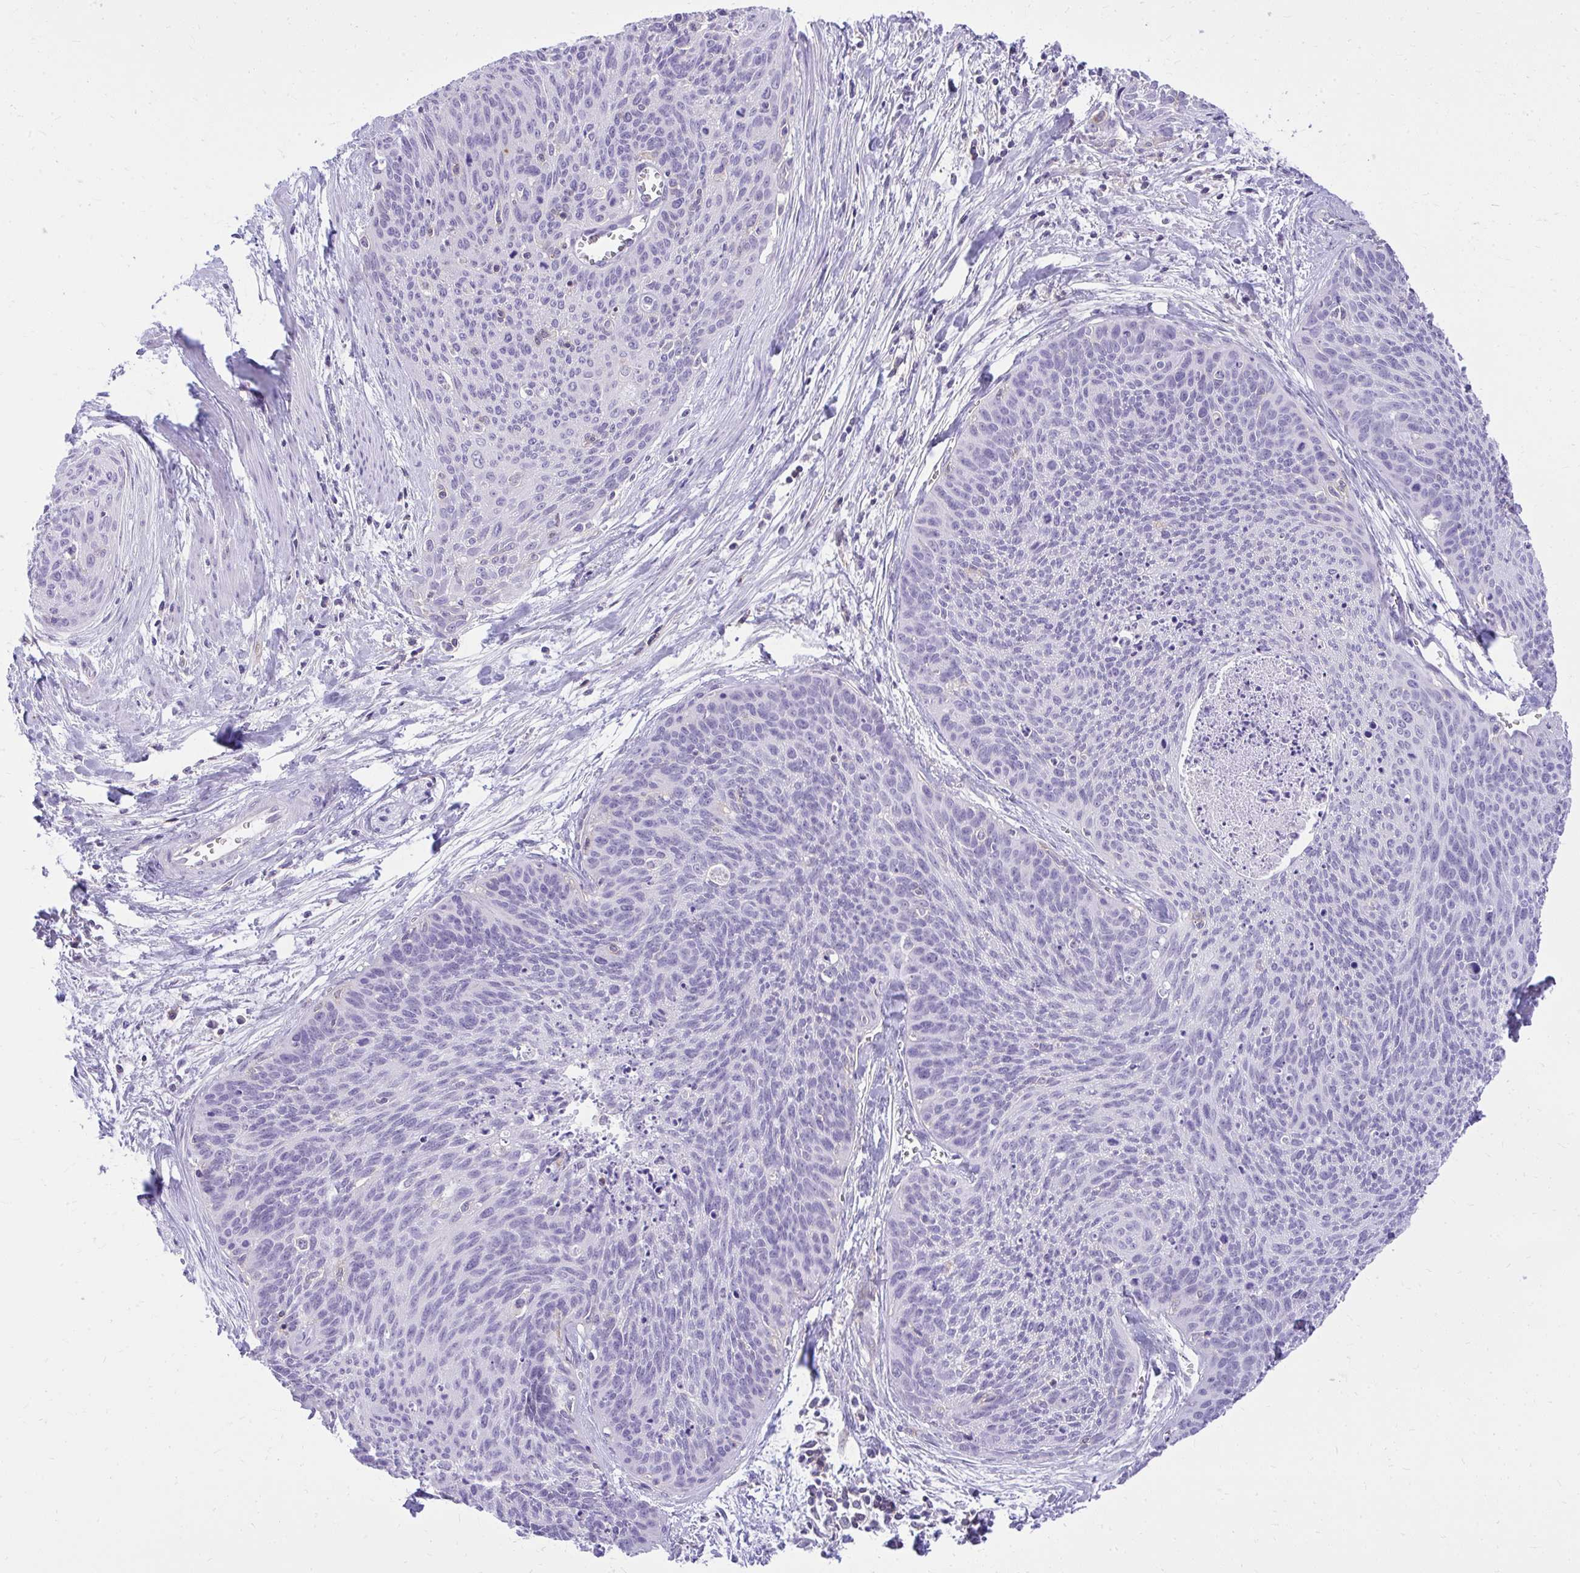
{"staining": {"intensity": "negative", "quantity": "none", "location": "none"}, "tissue": "cervical cancer", "cell_type": "Tumor cells", "image_type": "cancer", "snomed": [{"axis": "morphology", "description": "Squamous cell carcinoma, NOS"}, {"axis": "topography", "description": "Cervix"}], "caption": "There is no significant positivity in tumor cells of squamous cell carcinoma (cervical).", "gene": "GPRIN3", "patient": {"sex": "female", "age": 55}}